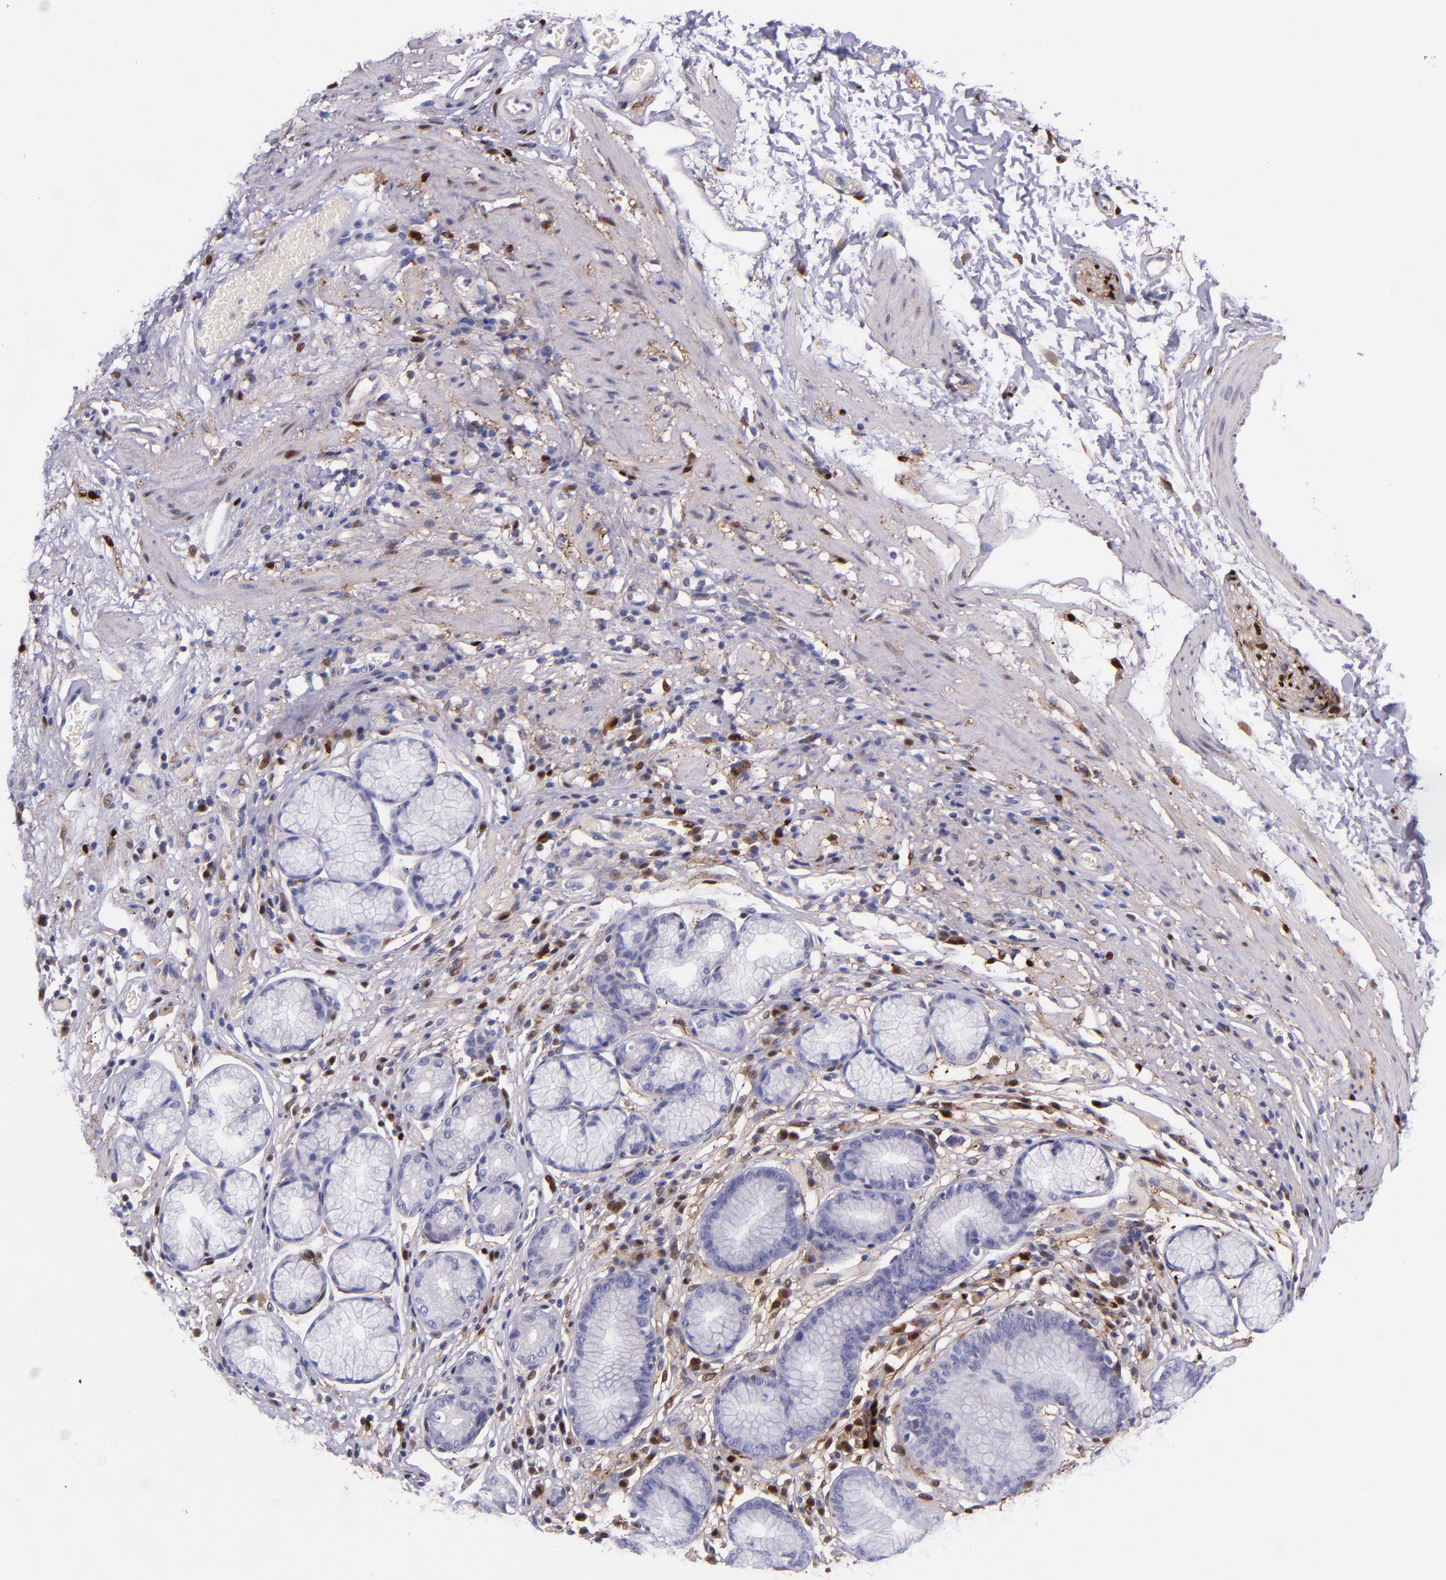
{"staining": {"intensity": "negative", "quantity": "none", "location": "none"}, "tissue": "stomach", "cell_type": "Glandular cells", "image_type": "normal", "snomed": [{"axis": "morphology", "description": "Normal tissue, NOS"}, {"axis": "morphology", "description": "Inflammation, NOS"}, {"axis": "topography", "description": "Stomach, lower"}], "caption": "Micrograph shows no significant protein positivity in glandular cells of normal stomach. (DAB (3,3'-diaminobenzidine) immunohistochemistry visualized using brightfield microscopy, high magnification).", "gene": "LGALS1", "patient": {"sex": "male", "age": 59}}